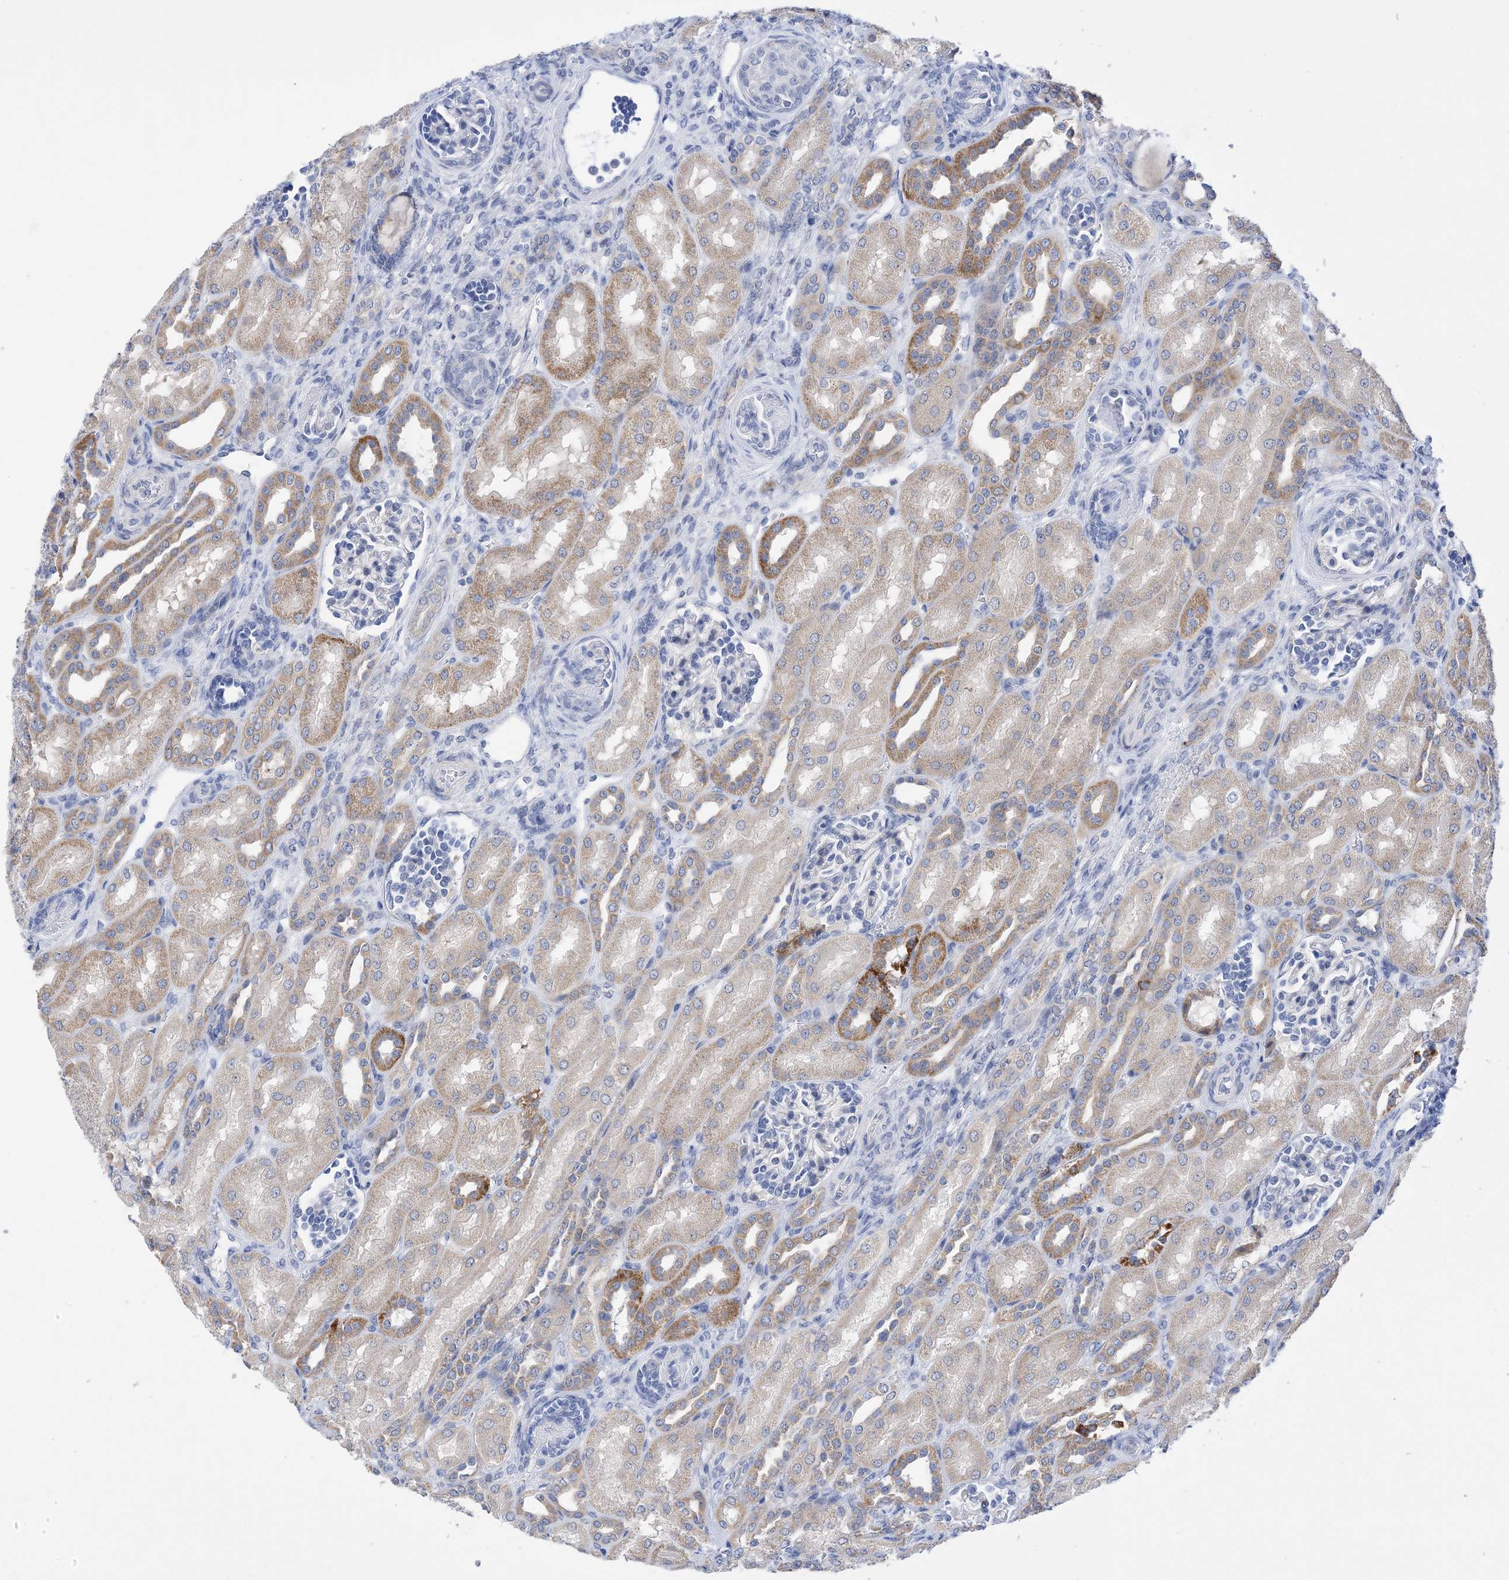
{"staining": {"intensity": "negative", "quantity": "none", "location": "none"}, "tissue": "kidney", "cell_type": "Cells in glomeruli", "image_type": "normal", "snomed": [{"axis": "morphology", "description": "Normal tissue, NOS"}, {"axis": "morphology", "description": "Neoplasm, malignant, NOS"}, {"axis": "topography", "description": "Kidney"}], "caption": "DAB immunohistochemical staining of benign kidney exhibits no significant positivity in cells in glomeruli.", "gene": "PLK4", "patient": {"sex": "female", "age": 1}}